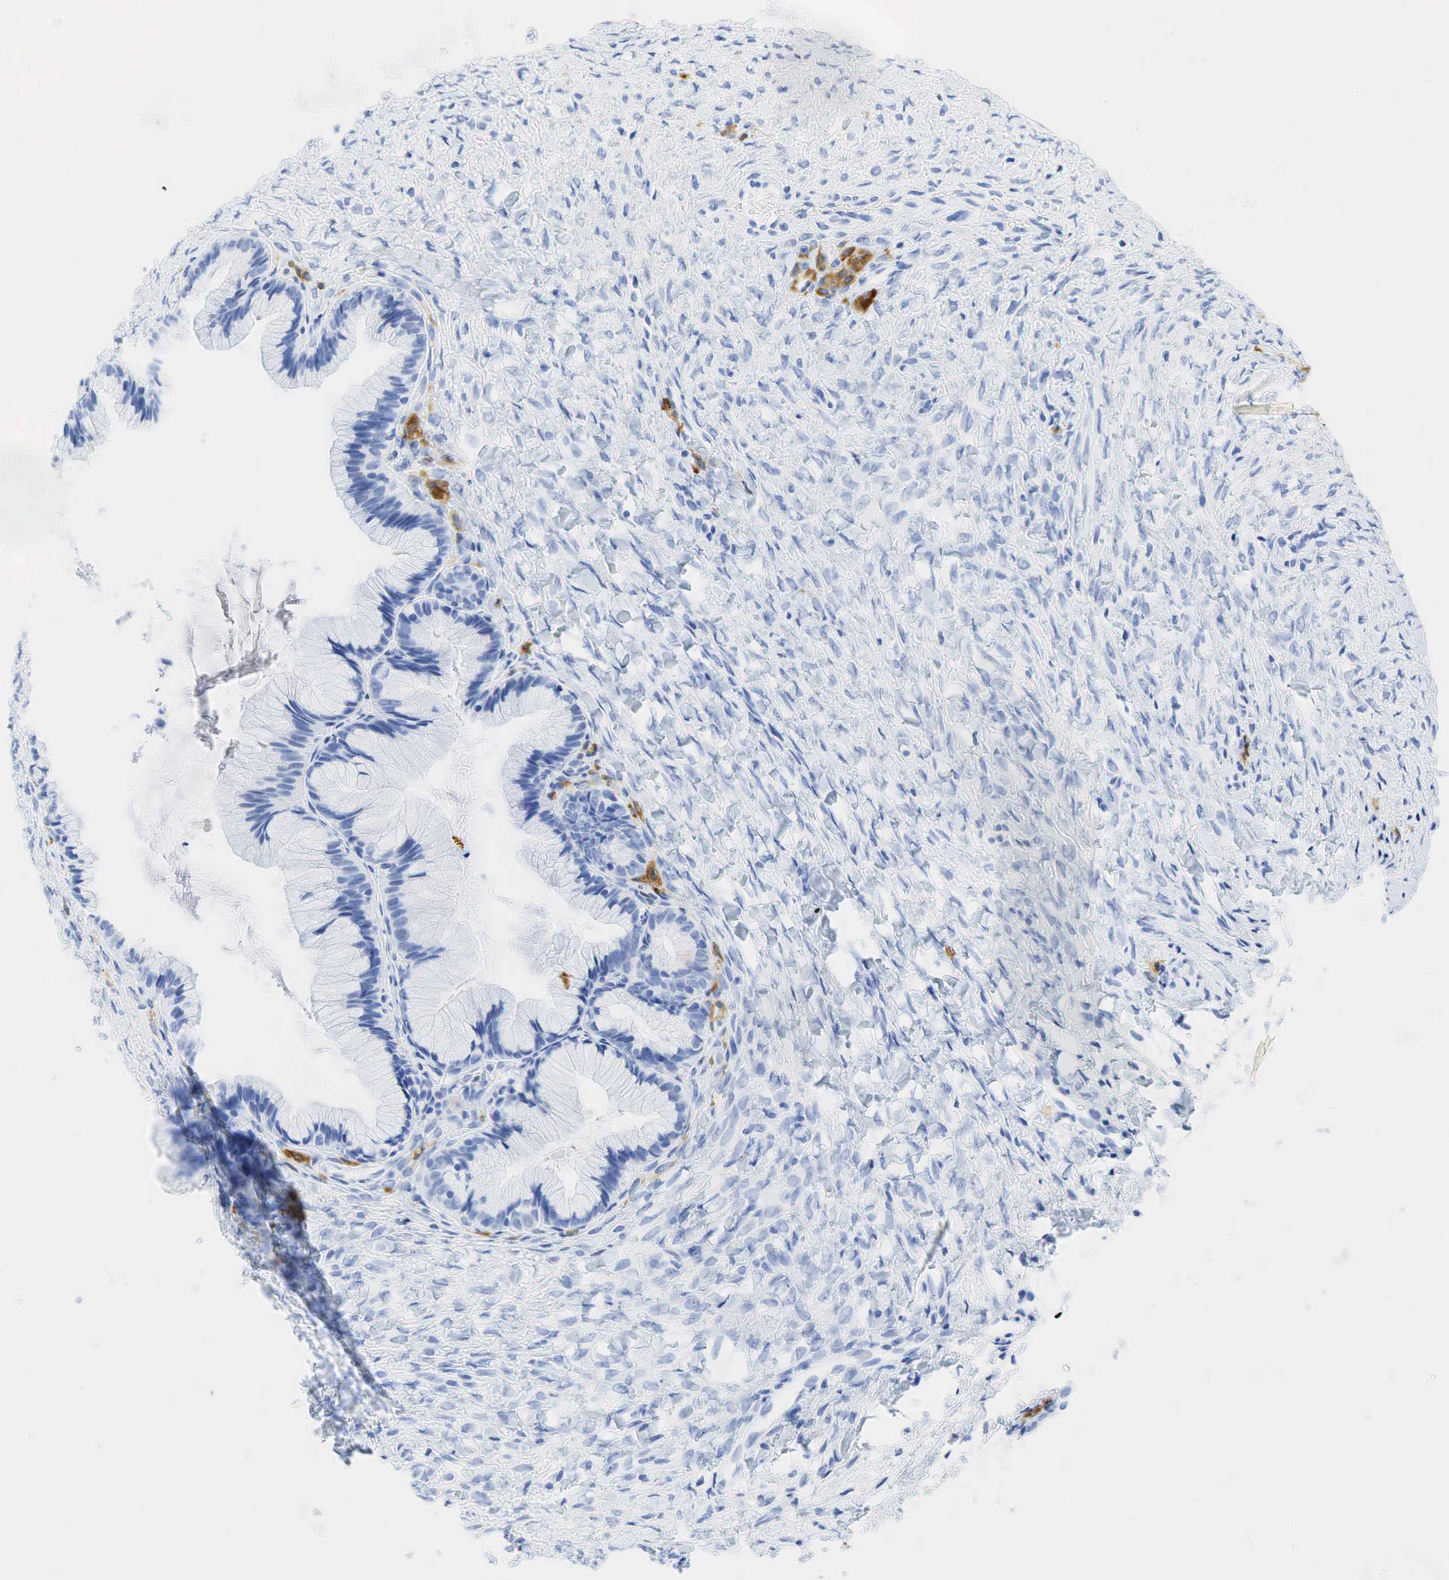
{"staining": {"intensity": "negative", "quantity": "none", "location": "none"}, "tissue": "ovarian cancer", "cell_type": "Tumor cells", "image_type": "cancer", "snomed": [{"axis": "morphology", "description": "Cystadenocarcinoma, mucinous, NOS"}, {"axis": "topography", "description": "Ovary"}], "caption": "The image reveals no significant expression in tumor cells of ovarian cancer. The staining is performed using DAB brown chromogen with nuclei counter-stained in using hematoxylin.", "gene": "INHA", "patient": {"sex": "female", "age": 41}}